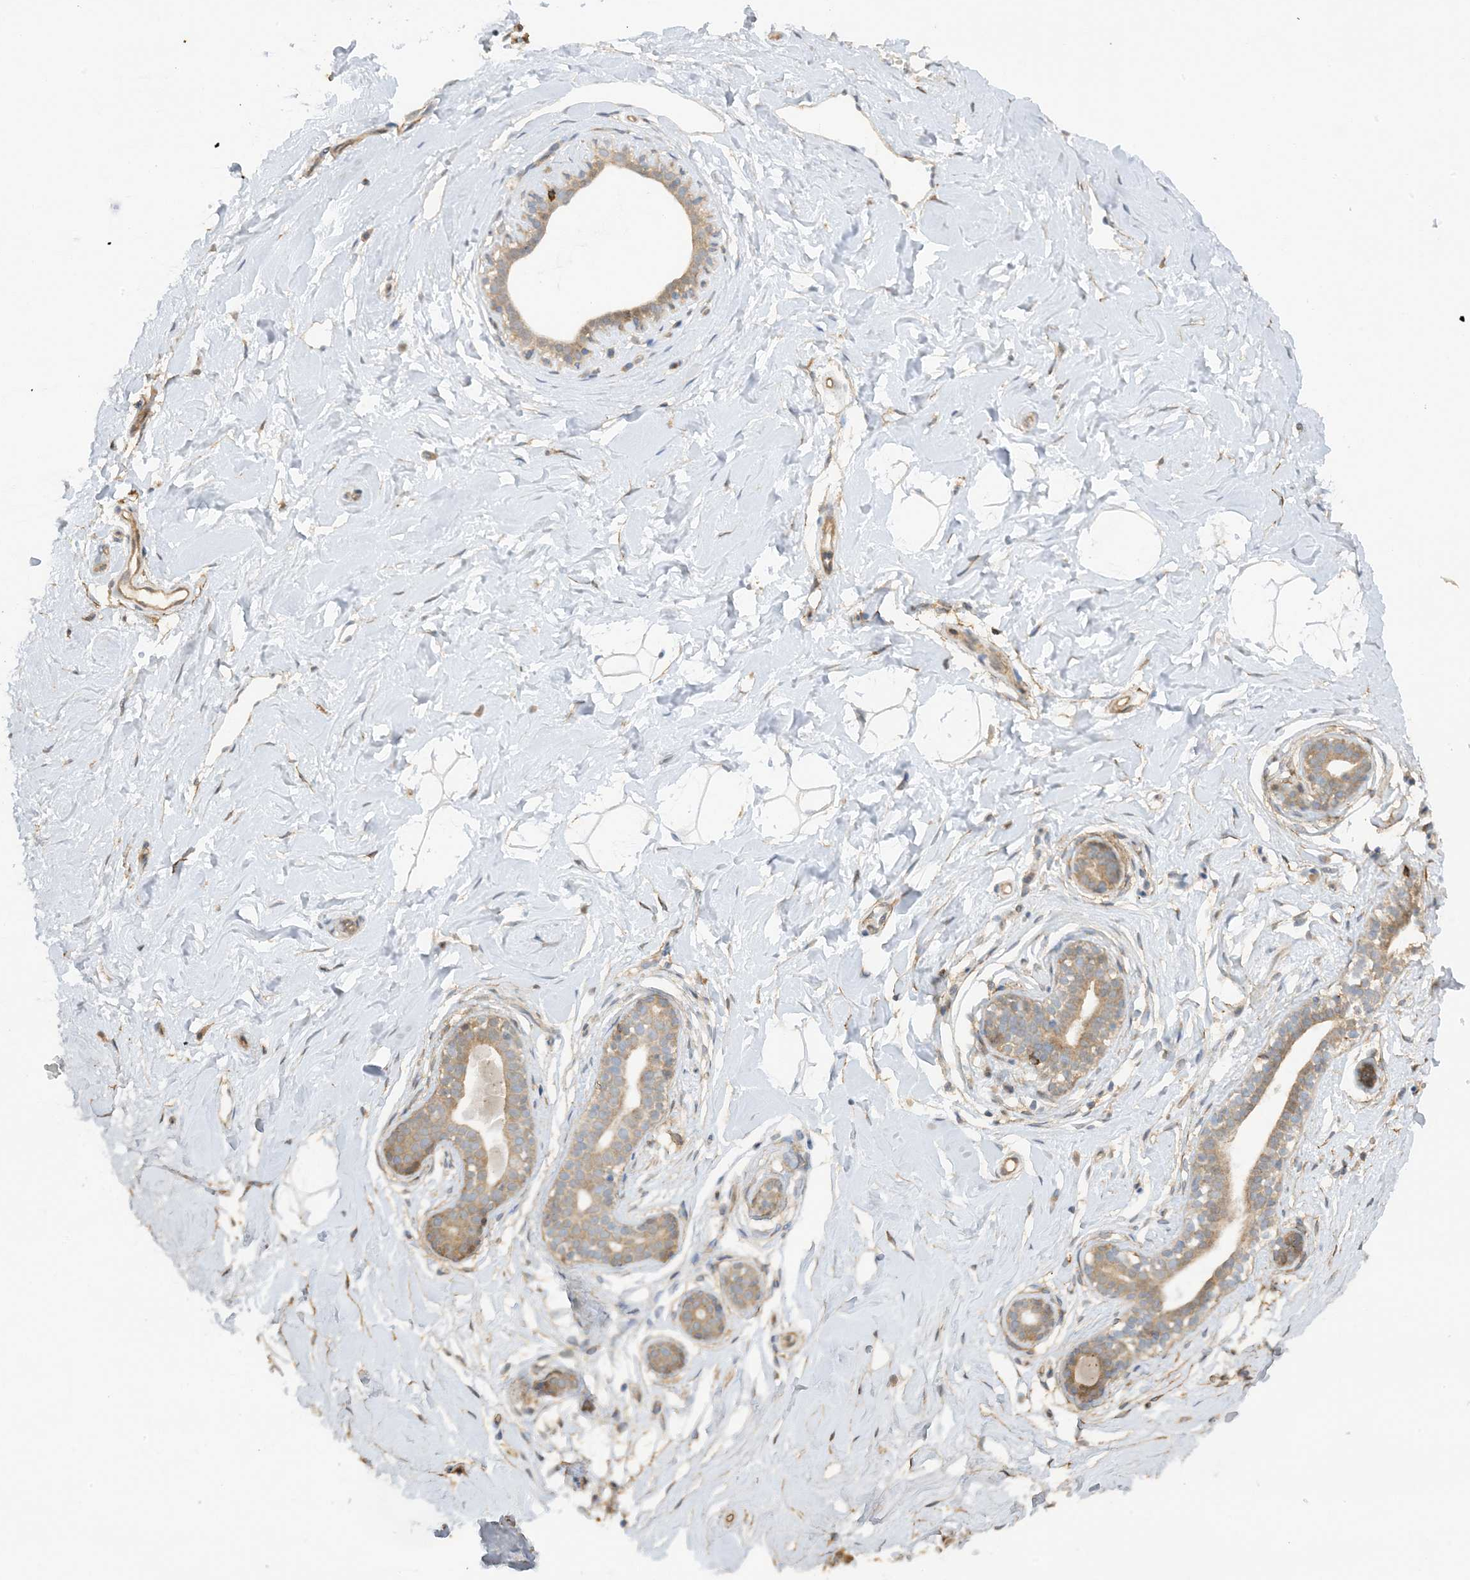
{"staining": {"intensity": "weak", "quantity": "25%-75%", "location": "cytoplasmic/membranous"}, "tissue": "breast", "cell_type": "Adipocytes", "image_type": "normal", "snomed": [{"axis": "morphology", "description": "Normal tissue, NOS"}, {"axis": "morphology", "description": "Adenoma, NOS"}, {"axis": "topography", "description": "Breast"}], "caption": "An image showing weak cytoplasmic/membranous staining in about 25%-75% of adipocytes in benign breast, as visualized by brown immunohistochemical staining.", "gene": "PHACTR2", "patient": {"sex": "female", "age": 23}}